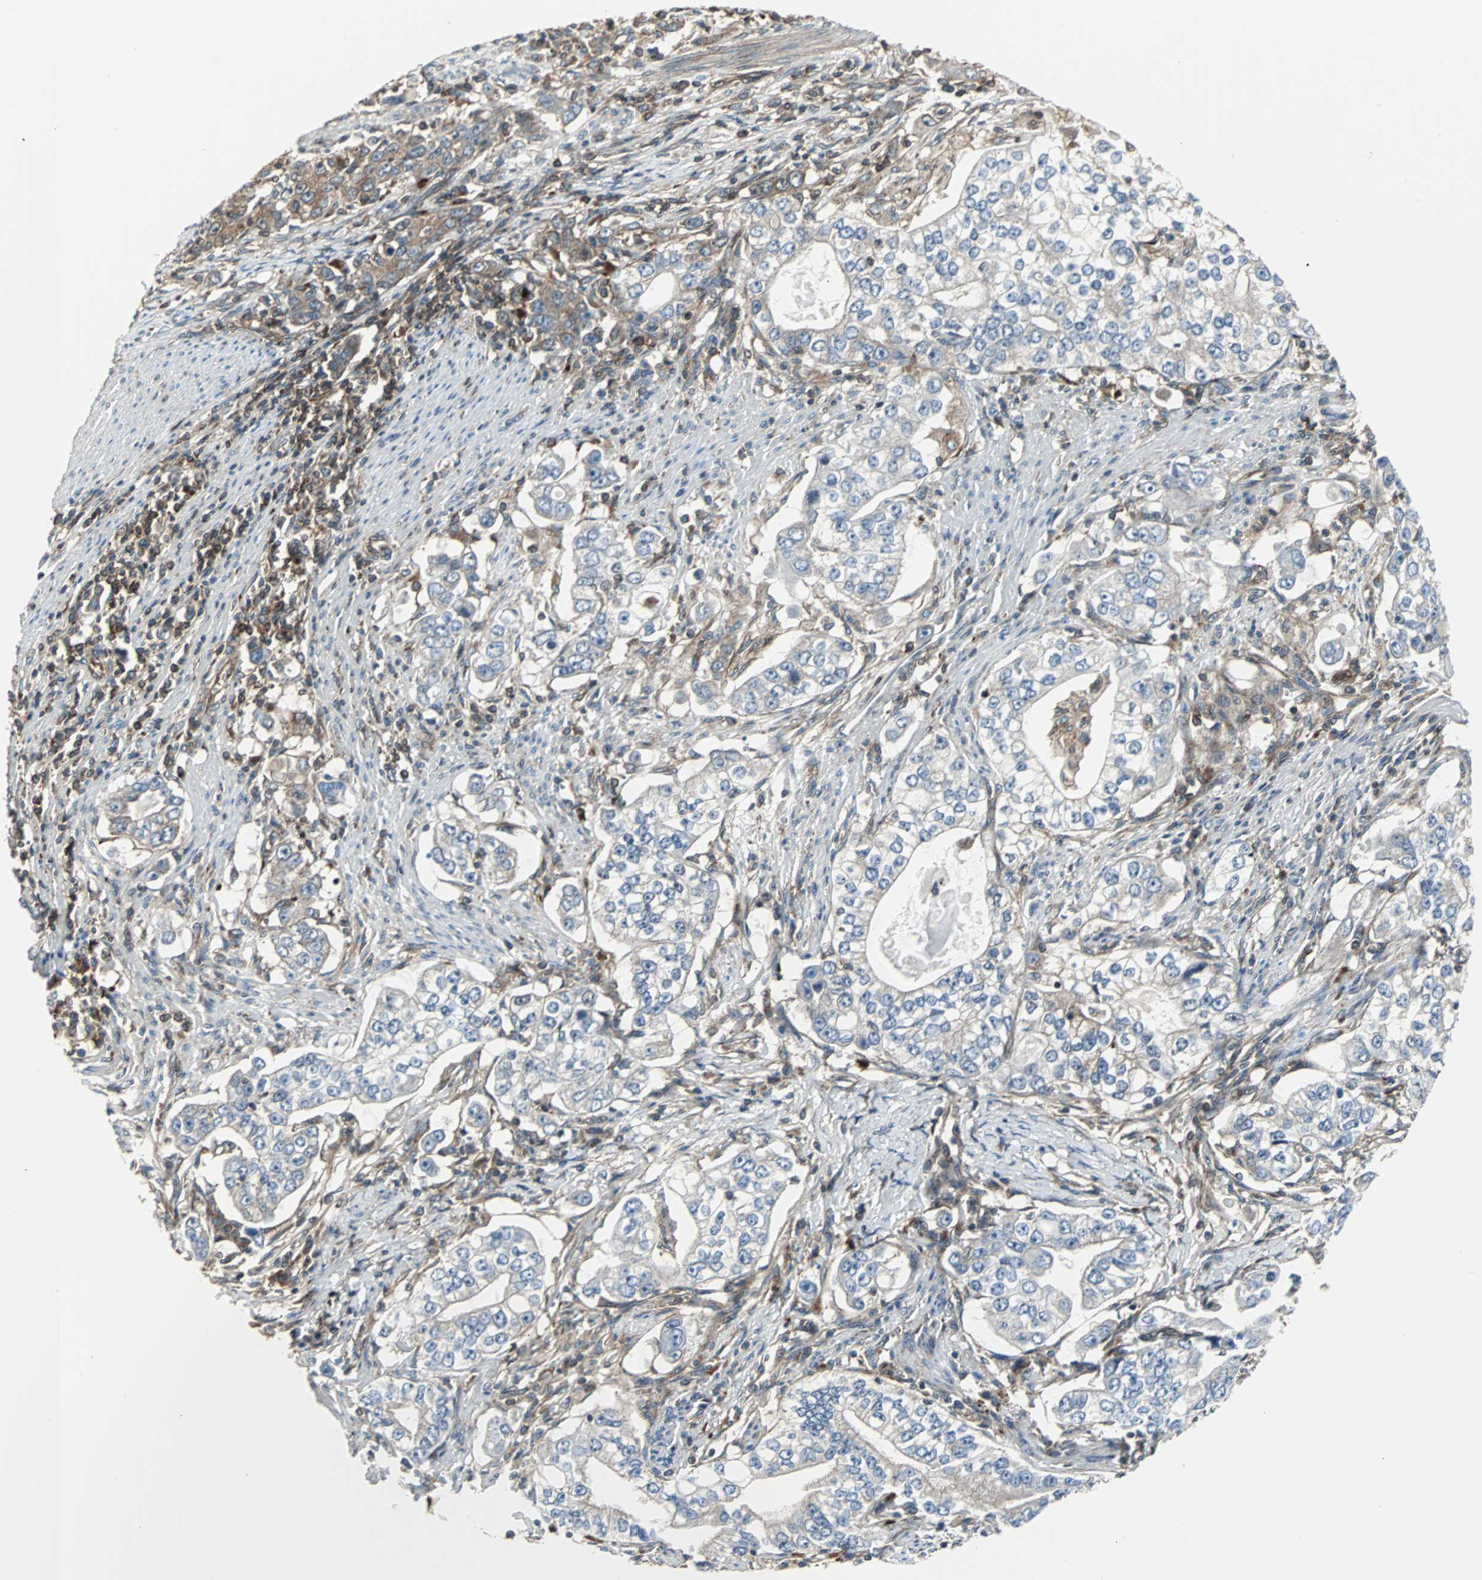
{"staining": {"intensity": "negative", "quantity": "none", "location": "none"}, "tissue": "stomach cancer", "cell_type": "Tumor cells", "image_type": "cancer", "snomed": [{"axis": "morphology", "description": "Adenocarcinoma, NOS"}, {"axis": "topography", "description": "Stomach, lower"}], "caption": "Immunohistochemical staining of human stomach cancer (adenocarcinoma) demonstrates no significant staining in tumor cells.", "gene": "RELA", "patient": {"sex": "female", "age": 72}}